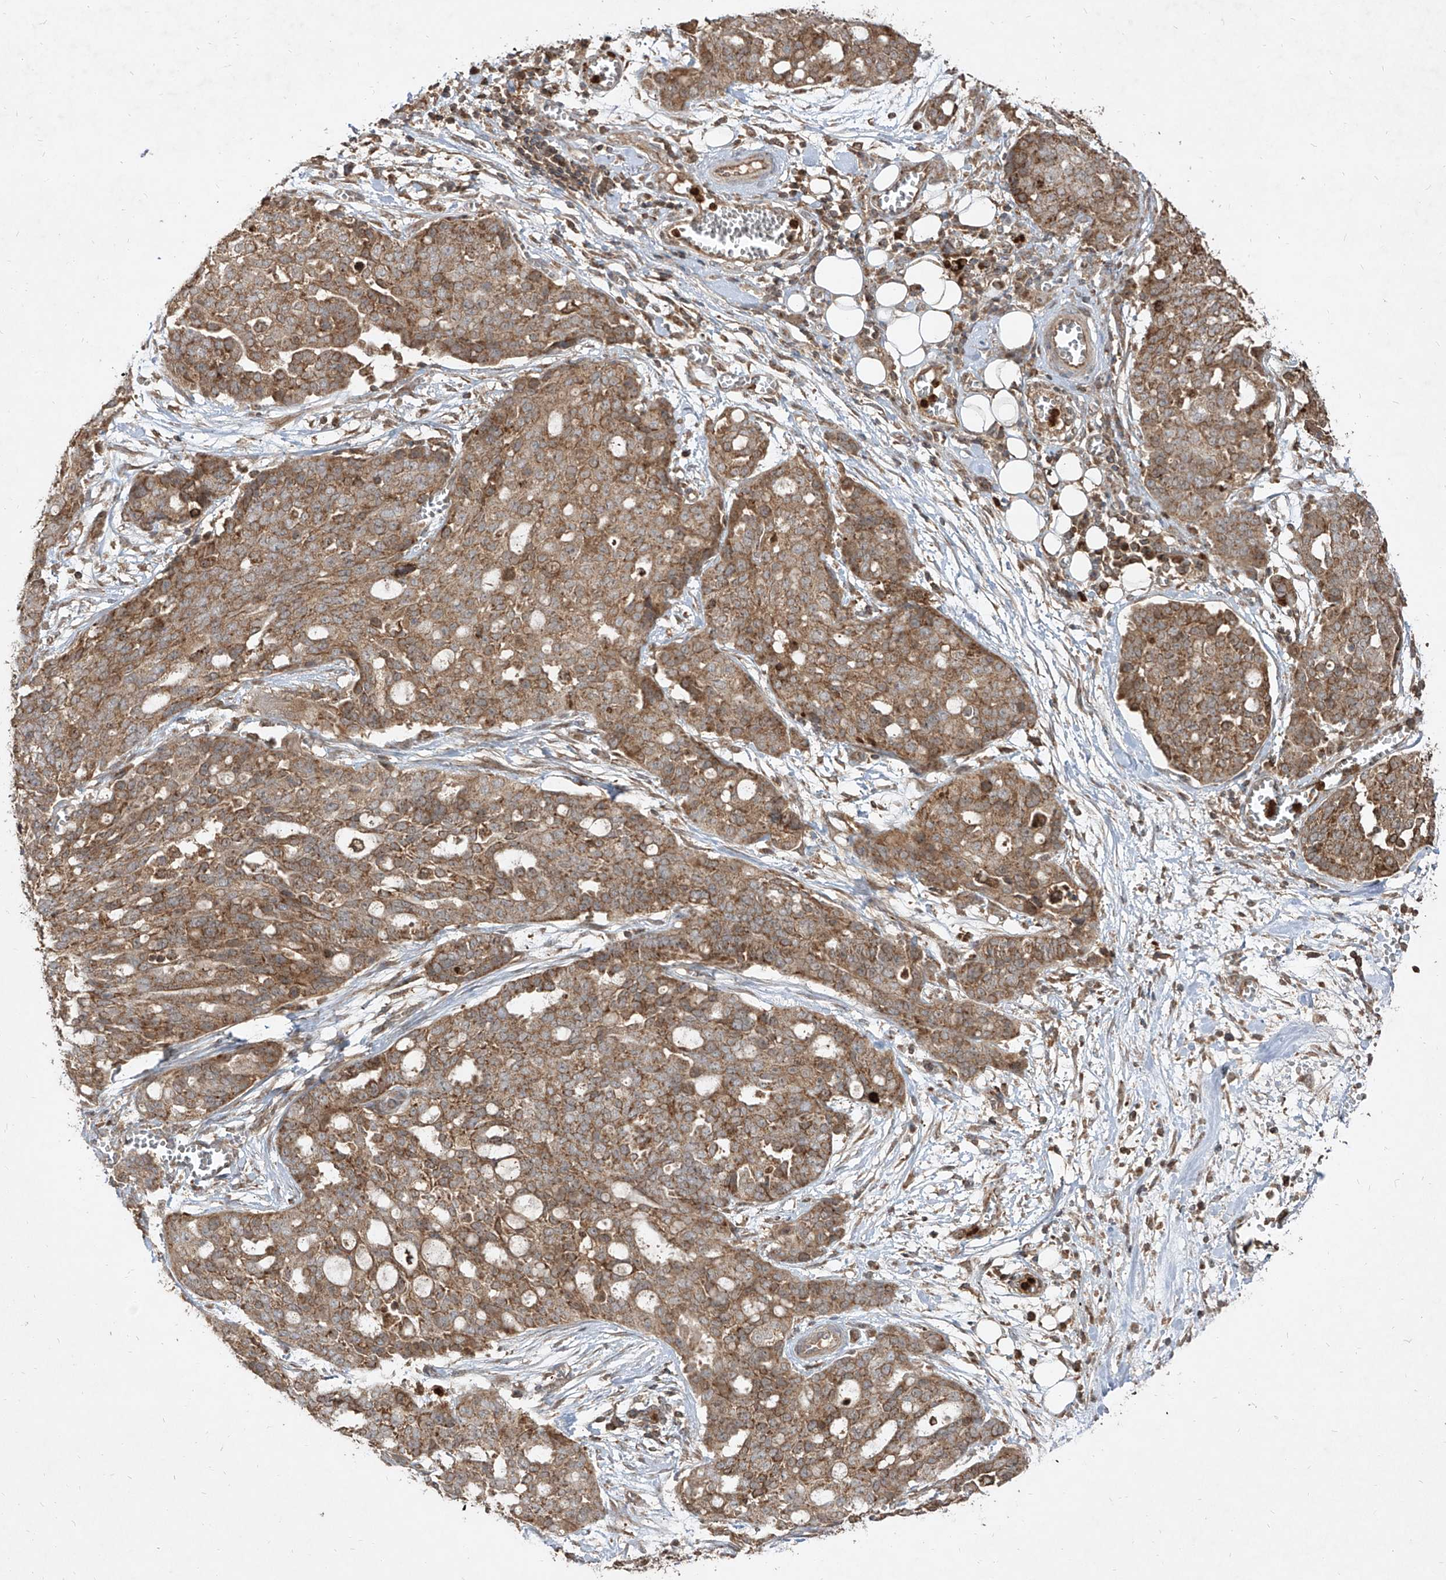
{"staining": {"intensity": "moderate", "quantity": ">75%", "location": "cytoplasmic/membranous"}, "tissue": "ovarian cancer", "cell_type": "Tumor cells", "image_type": "cancer", "snomed": [{"axis": "morphology", "description": "Cystadenocarcinoma, serous, NOS"}, {"axis": "topography", "description": "Soft tissue"}, {"axis": "topography", "description": "Ovary"}], "caption": "Tumor cells display moderate cytoplasmic/membranous expression in approximately >75% of cells in ovarian cancer (serous cystadenocarcinoma).", "gene": "AIM2", "patient": {"sex": "female", "age": 57}}